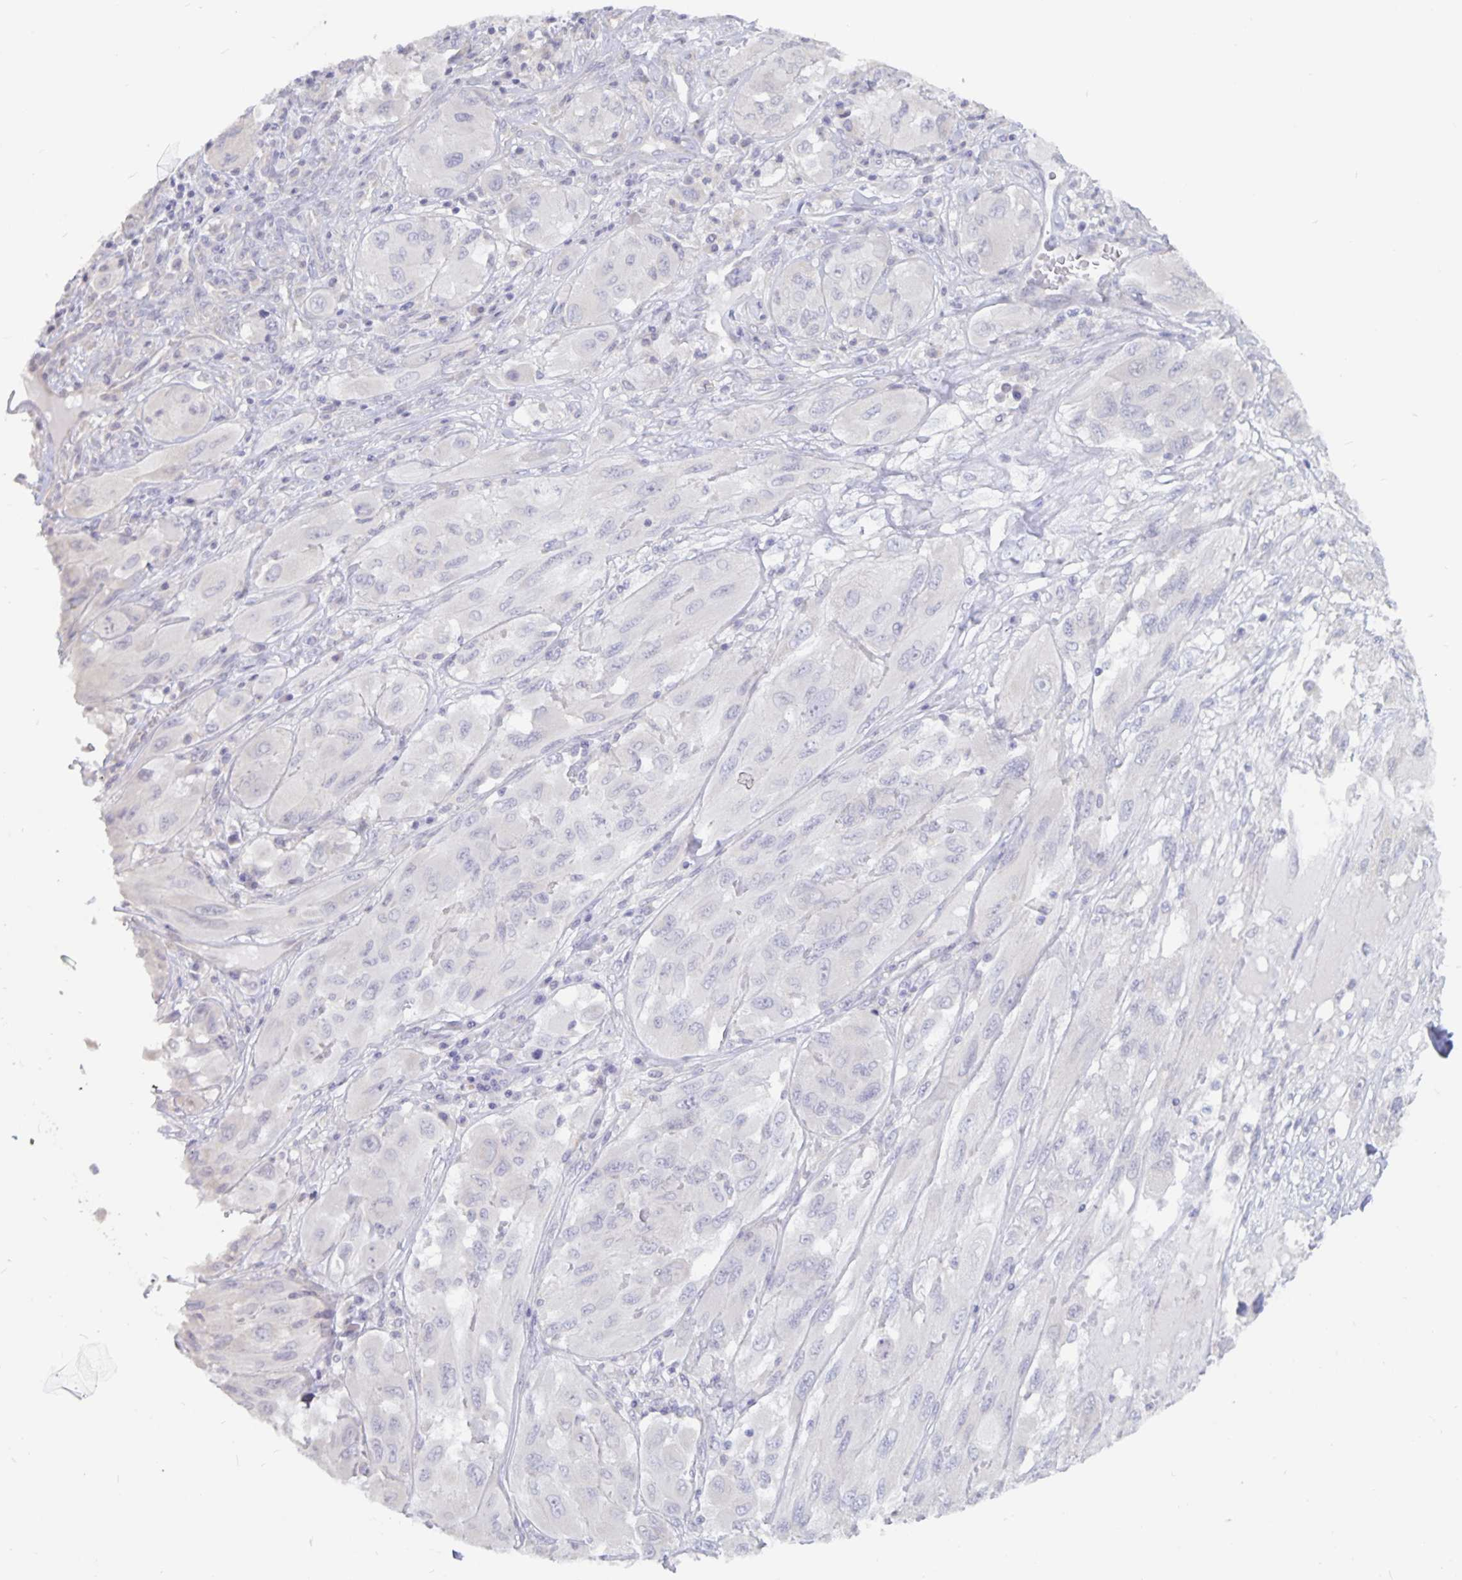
{"staining": {"intensity": "negative", "quantity": "none", "location": "none"}, "tissue": "melanoma", "cell_type": "Tumor cells", "image_type": "cancer", "snomed": [{"axis": "morphology", "description": "Malignant melanoma, NOS"}, {"axis": "topography", "description": "Skin"}], "caption": "This is an immunohistochemistry micrograph of human melanoma. There is no positivity in tumor cells.", "gene": "PLCB3", "patient": {"sex": "female", "age": 91}}